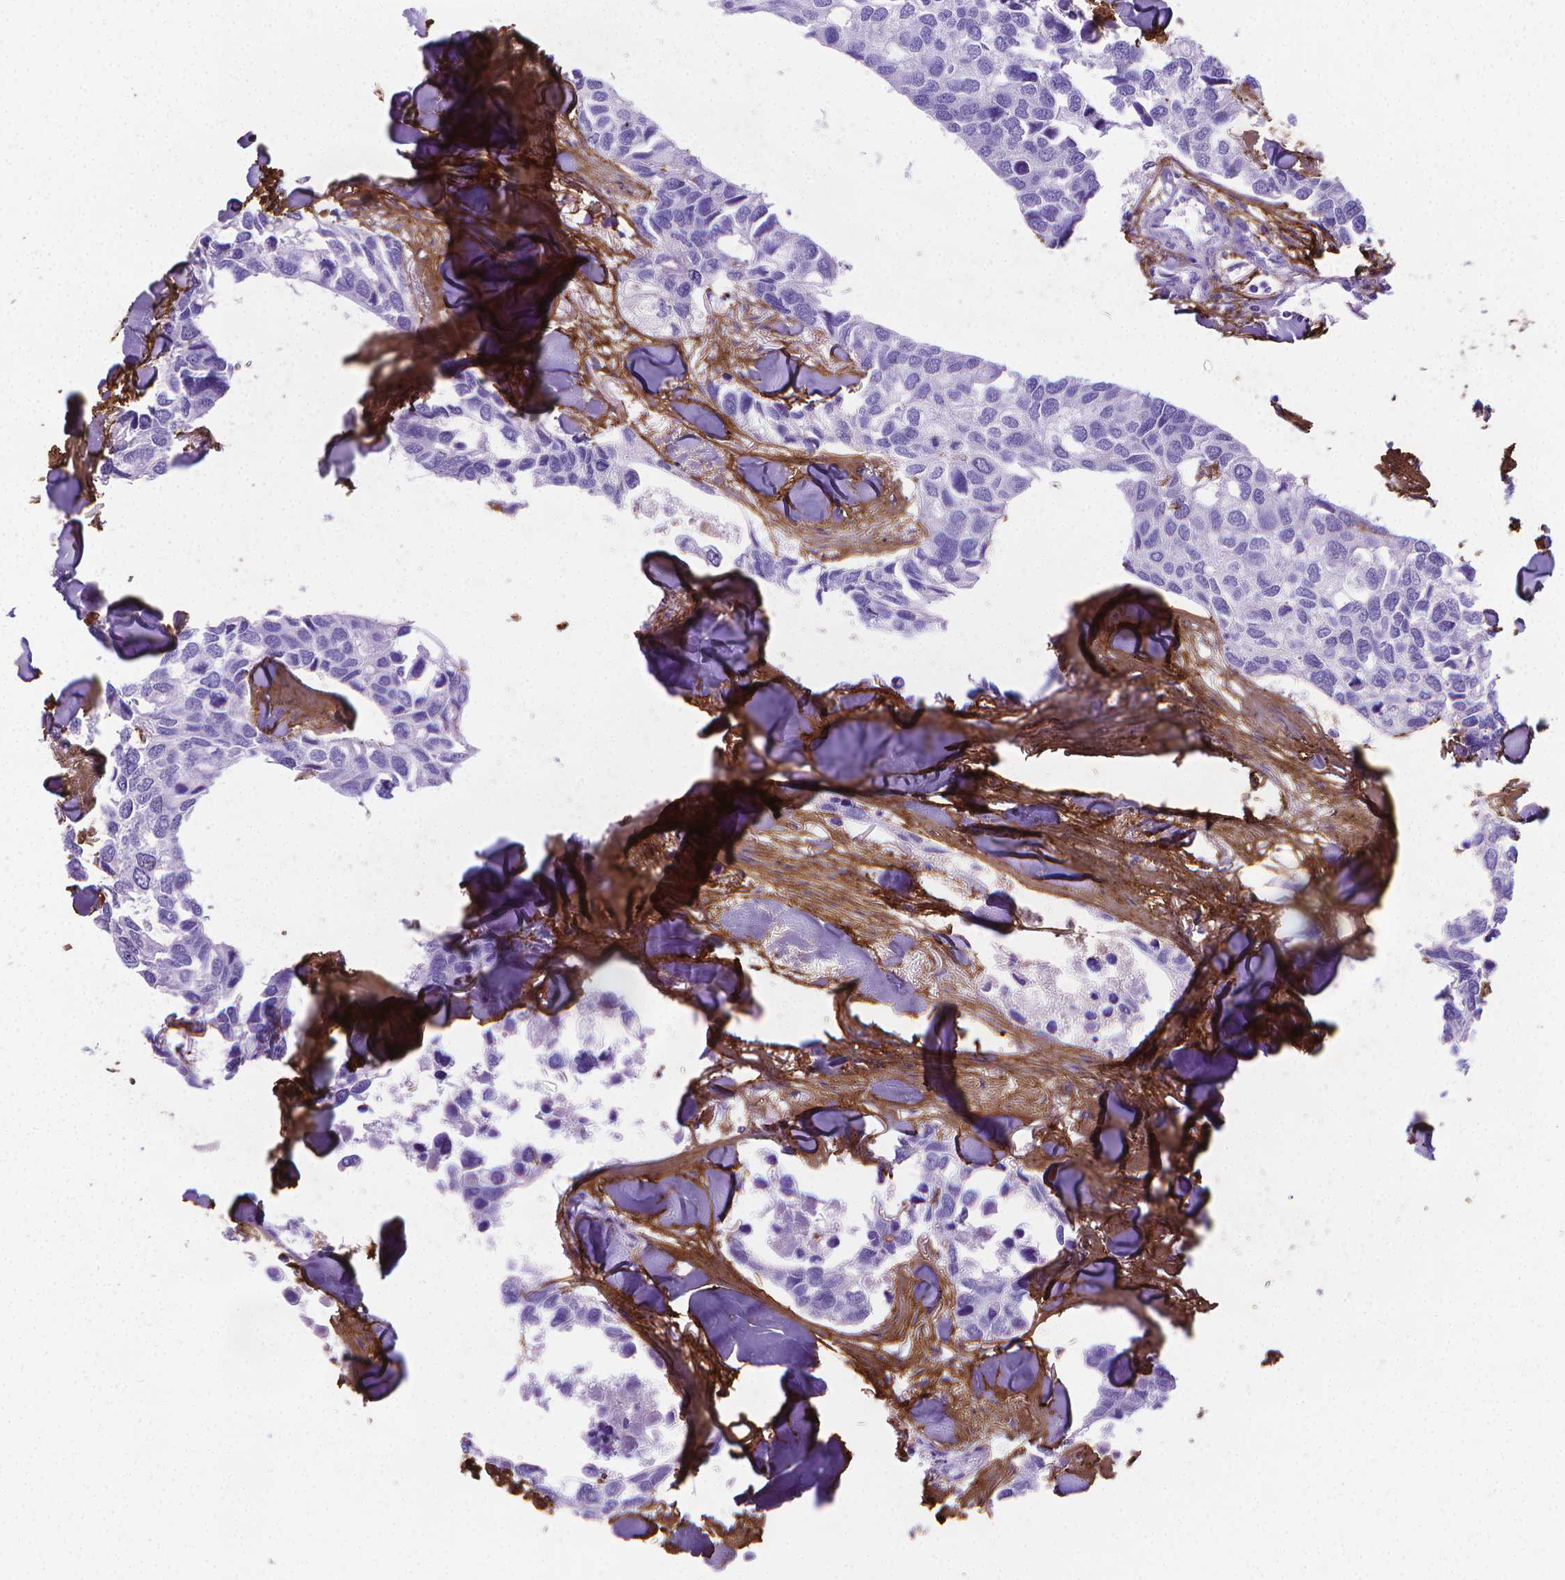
{"staining": {"intensity": "negative", "quantity": "none", "location": "none"}, "tissue": "breast cancer", "cell_type": "Tumor cells", "image_type": "cancer", "snomed": [{"axis": "morphology", "description": "Duct carcinoma"}, {"axis": "topography", "description": "Breast"}], "caption": "IHC photomicrograph of human breast cancer stained for a protein (brown), which shows no expression in tumor cells. The staining was performed using DAB to visualize the protein expression in brown, while the nuclei were stained in blue with hematoxylin (Magnification: 20x).", "gene": "MFAP2", "patient": {"sex": "female", "age": 83}}